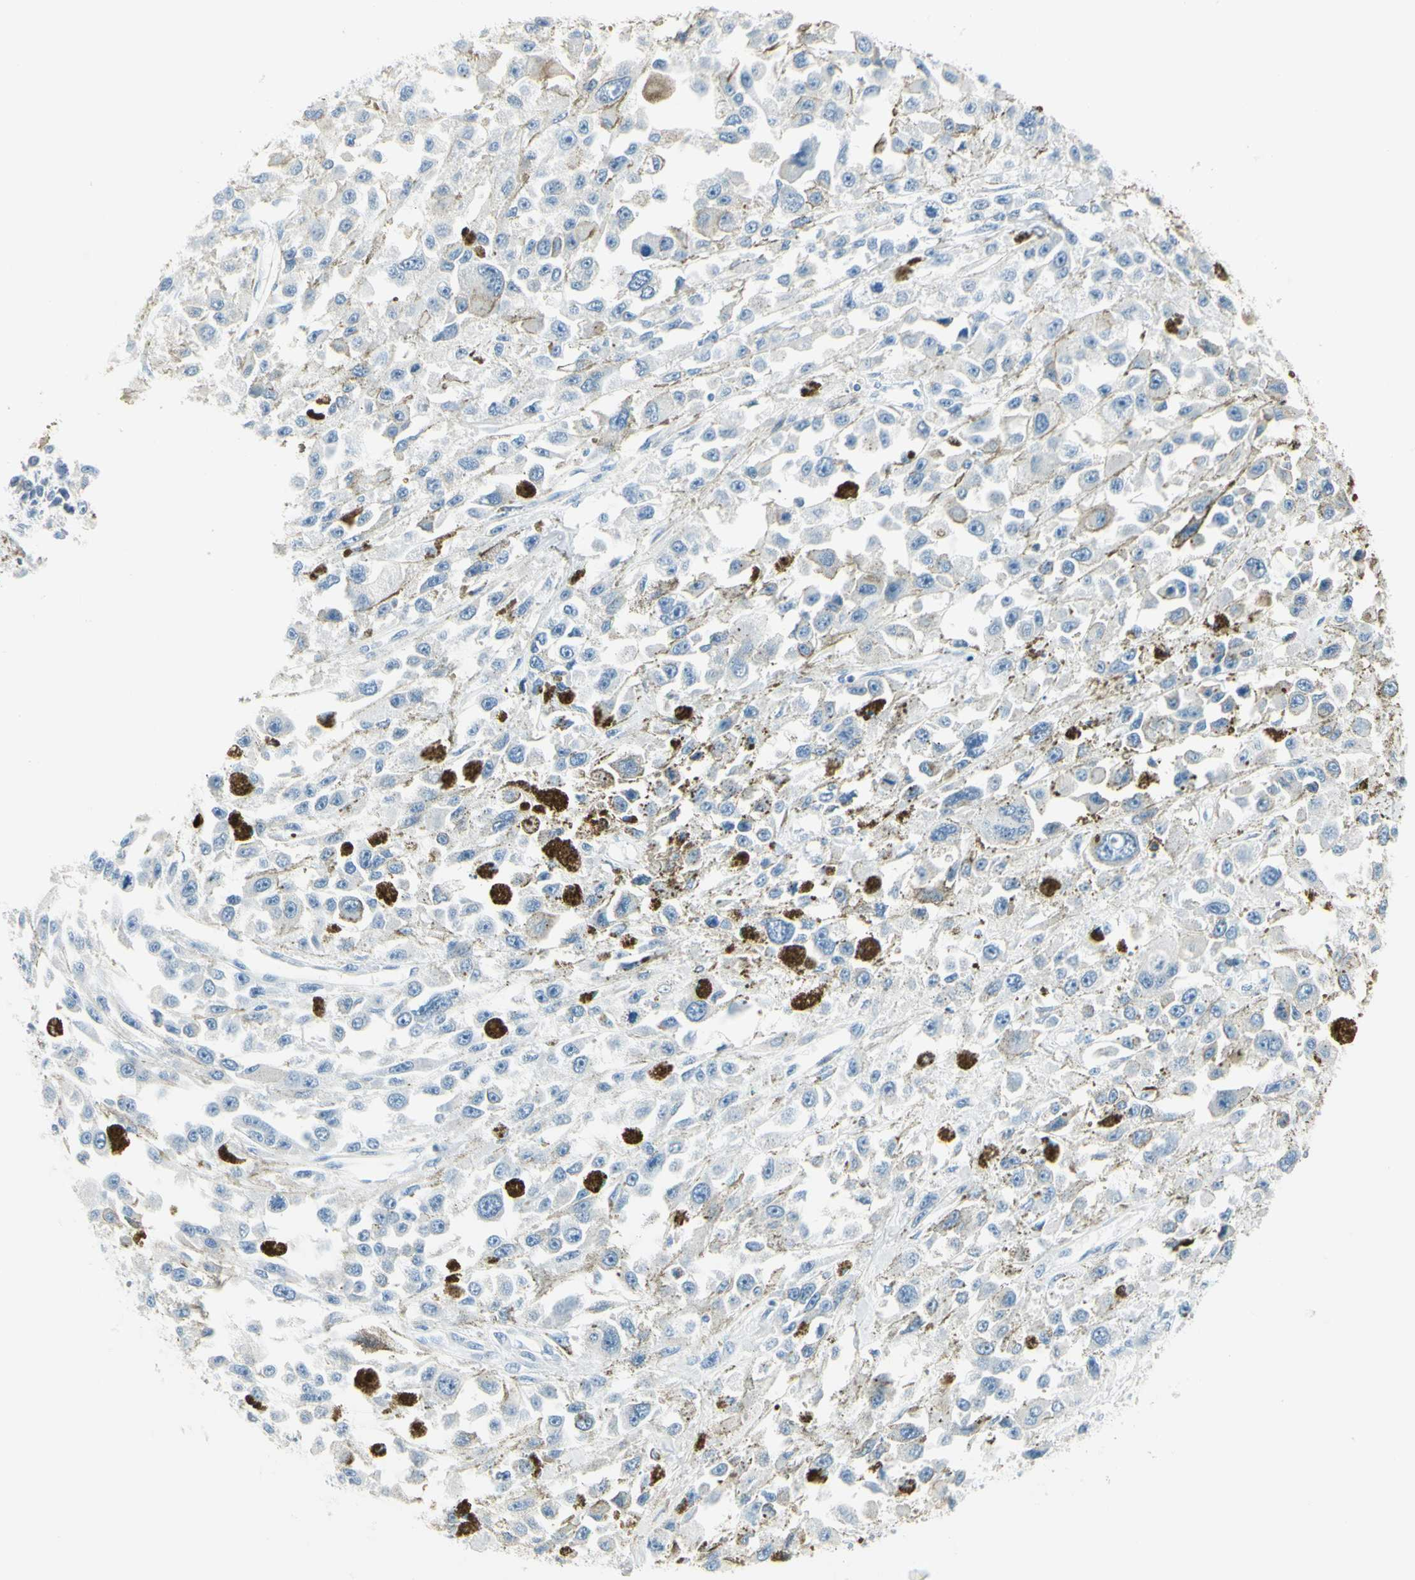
{"staining": {"intensity": "negative", "quantity": "none", "location": "none"}, "tissue": "melanoma", "cell_type": "Tumor cells", "image_type": "cancer", "snomed": [{"axis": "morphology", "description": "Malignant melanoma, Metastatic site"}, {"axis": "topography", "description": "Lymph node"}], "caption": "Immunohistochemistry of human melanoma demonstrates no positivity in tumor cells. (DAB (3,3'-diaminobenzidine) immunohistochemistry (IHC) with hematoxylin counter stain).", "gene": "DLG4", "patient": {"sex": "male", "age": 59}}